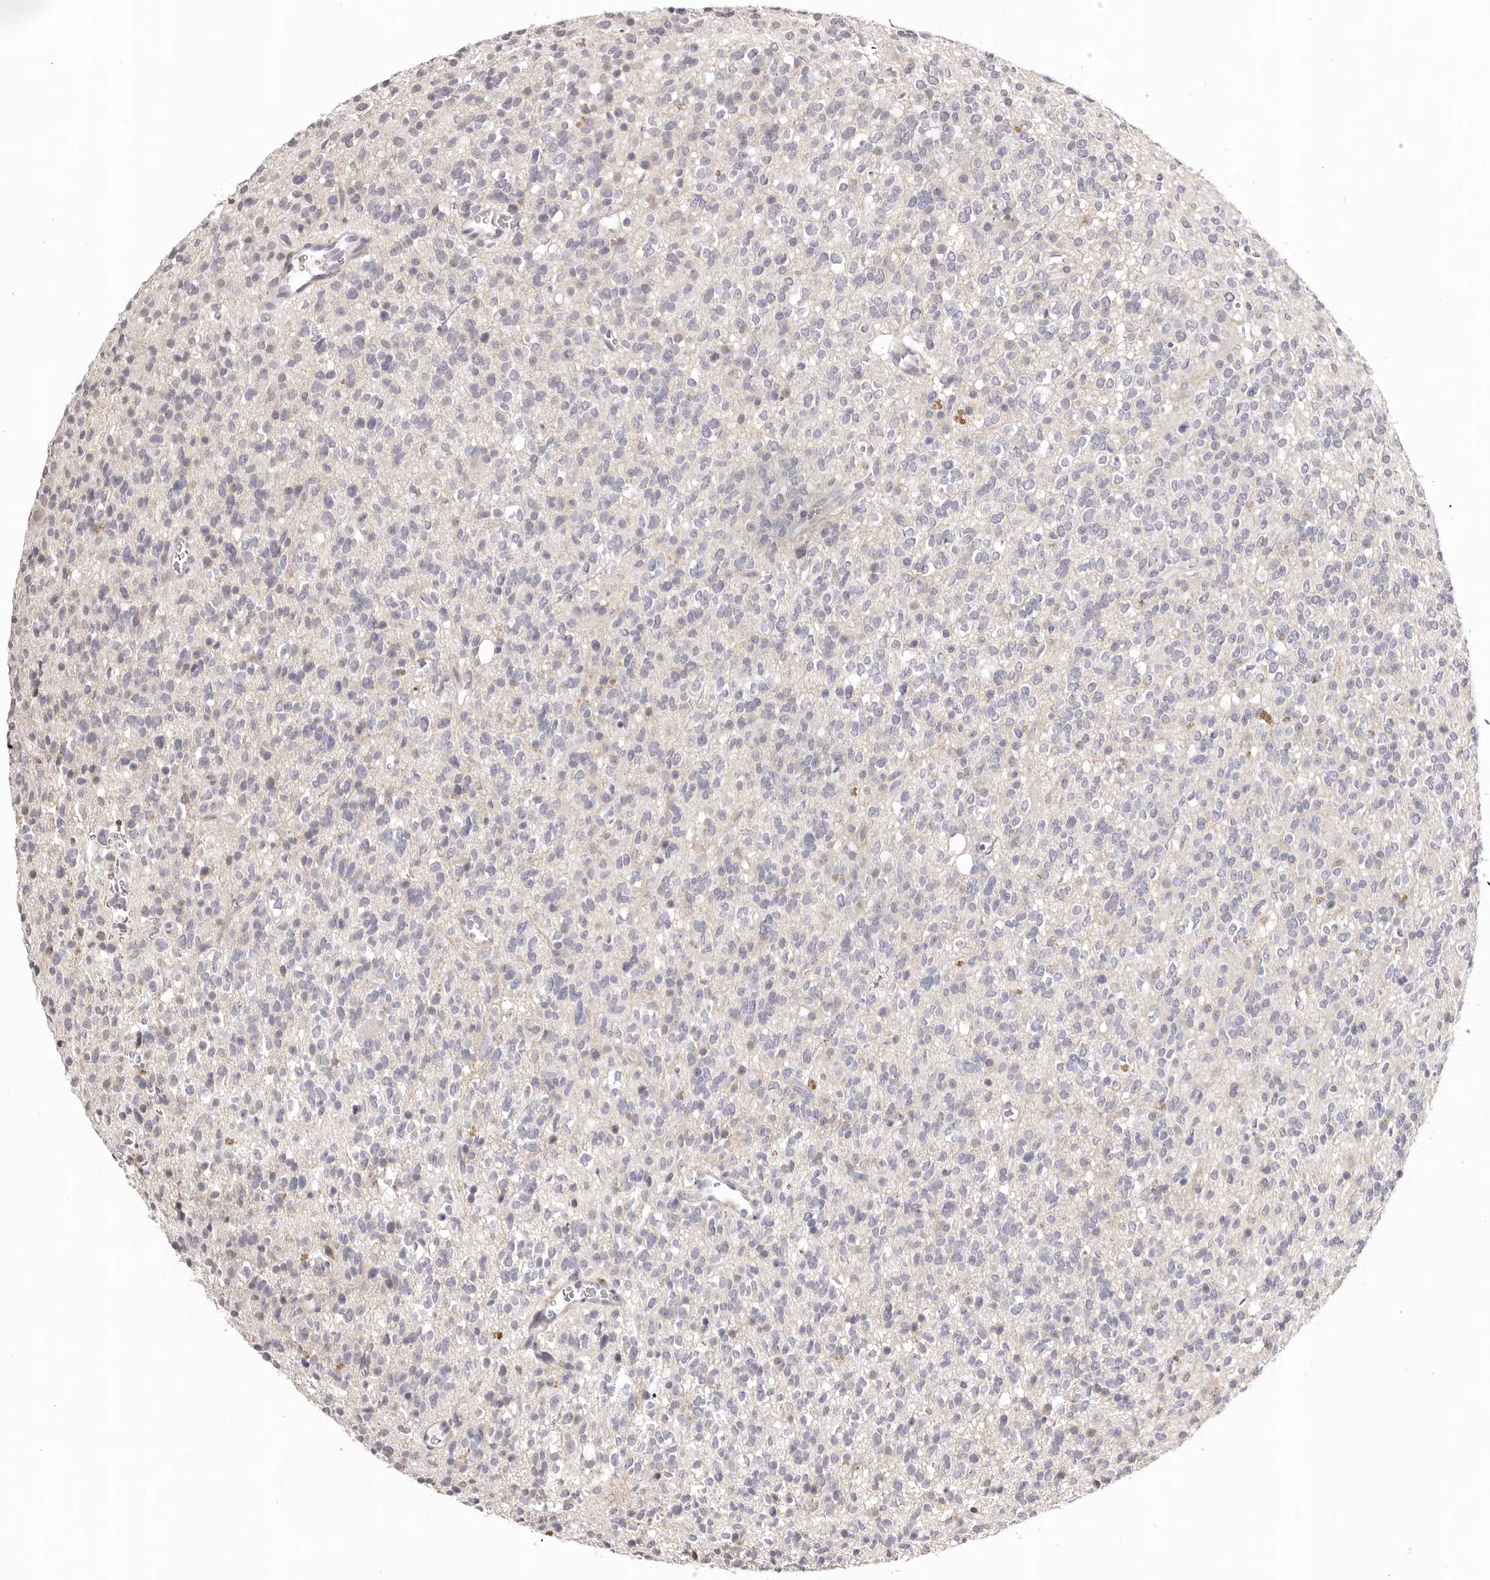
{"staining": {"intensity": "negative", "quantity": "none", "location": "none"}, "tissue": "glioma", "cell_type": "Tumor cells", "image_type": "cancer", "snomed": [{"axis": "morphology", "description": "Glioma, malignant, High grade"}, {"axis": "topography", "description": "Brain"}], "caption": "Immunohistochemistry of glioma displays no positivity in tumor cells.", "gene": "PCDHB6", "patient": {"sex": "male", "age": 34}}